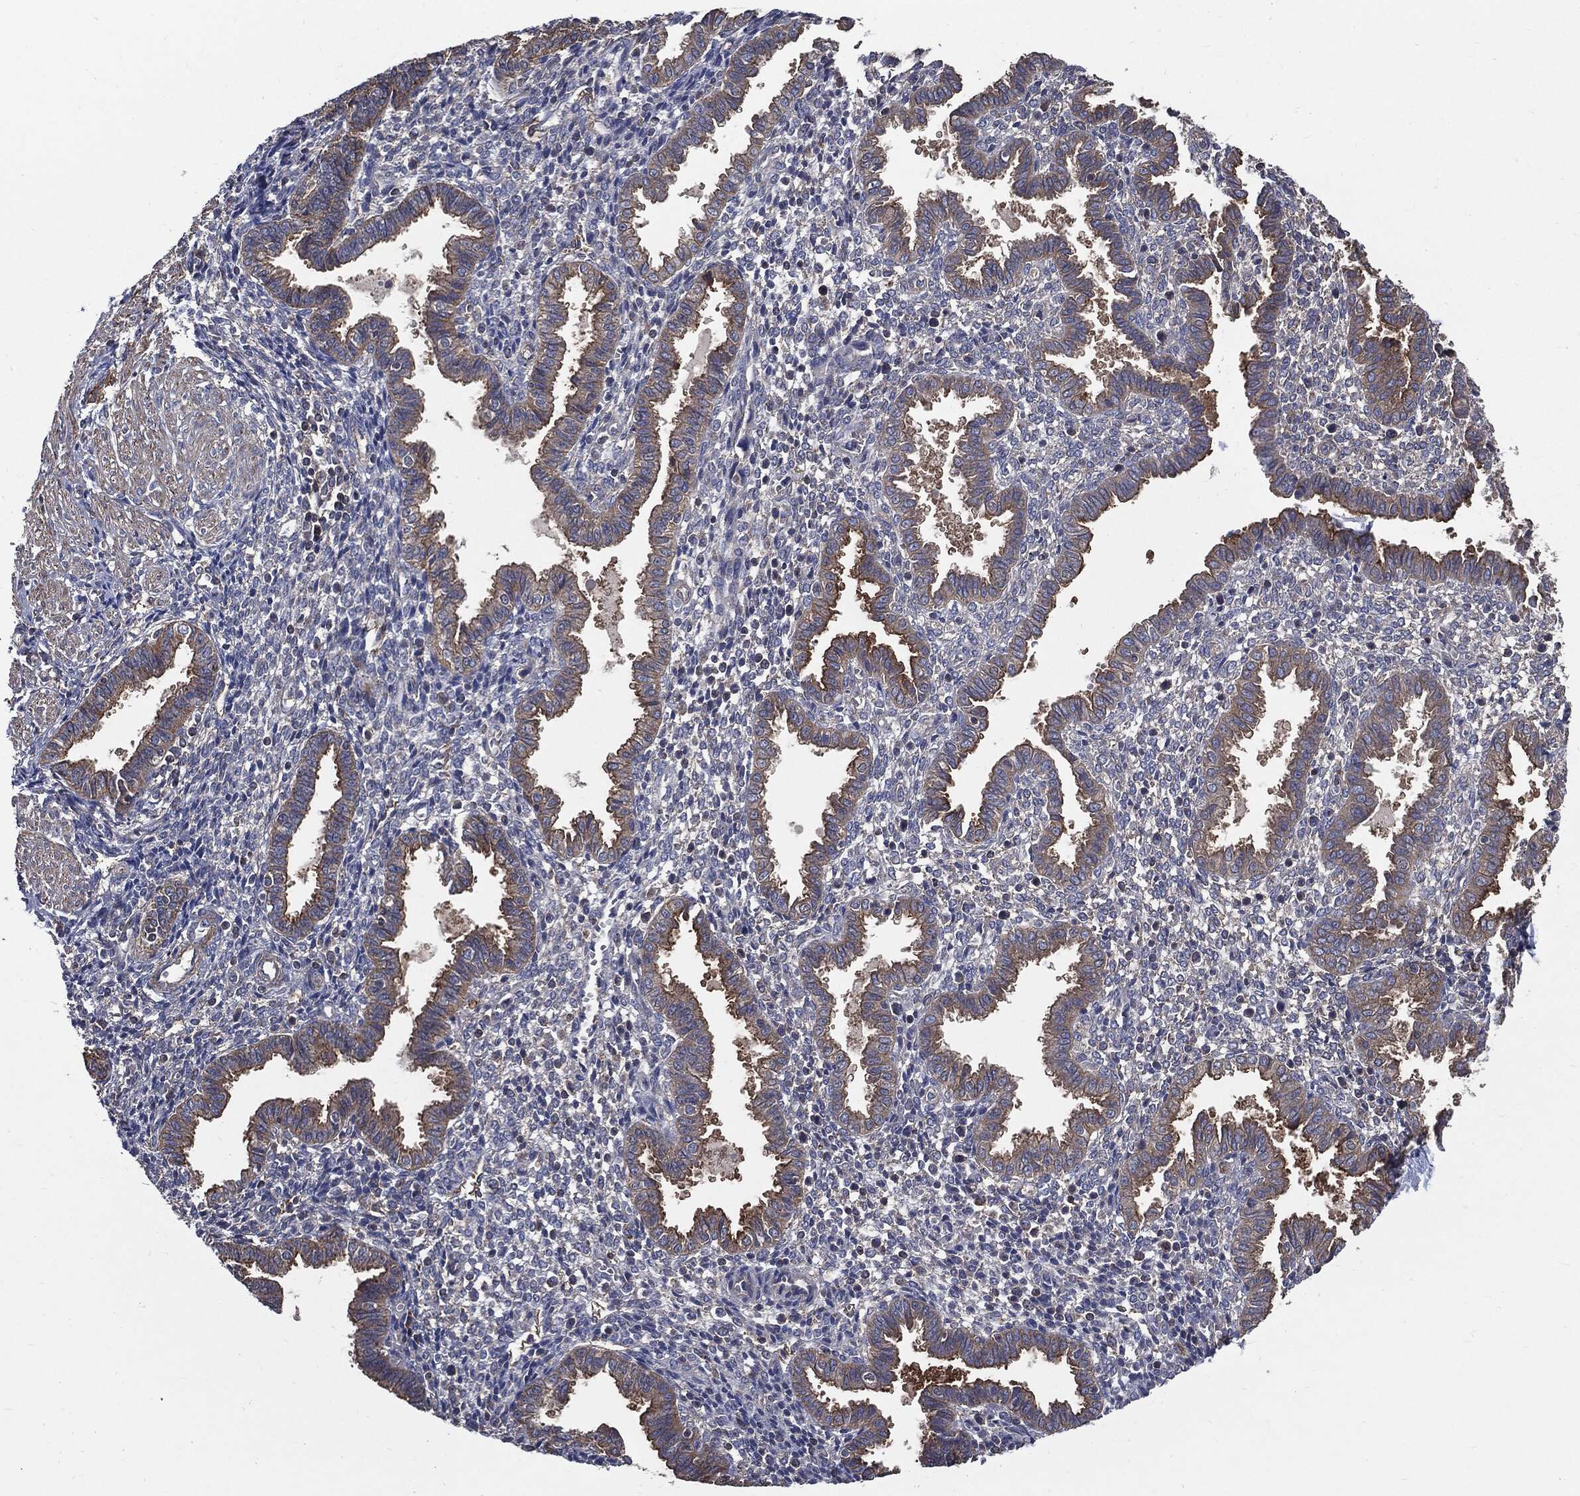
{"staining": {"intensity": "negative", "quantity": "none", "location": "none"}, "tissue": "endometrium", "cell_type": "Cells in endometrial stroma", "image_type": "normal", "snomed": [{"axis": "morphology", "description": "Normal tissue, NOS"}, {"axis": "topography", "description": "Endometrium"}], "caption": "DAB (3,3'-diaminobenzidine) immunohistochemical staining of unremarkable human endometrium reveals no significant staining in cells in endometrial stroma. Nuclei are stained in blue.", "gene": "PDCD6IP", "patient": {"sex": "female", "age": 37}}